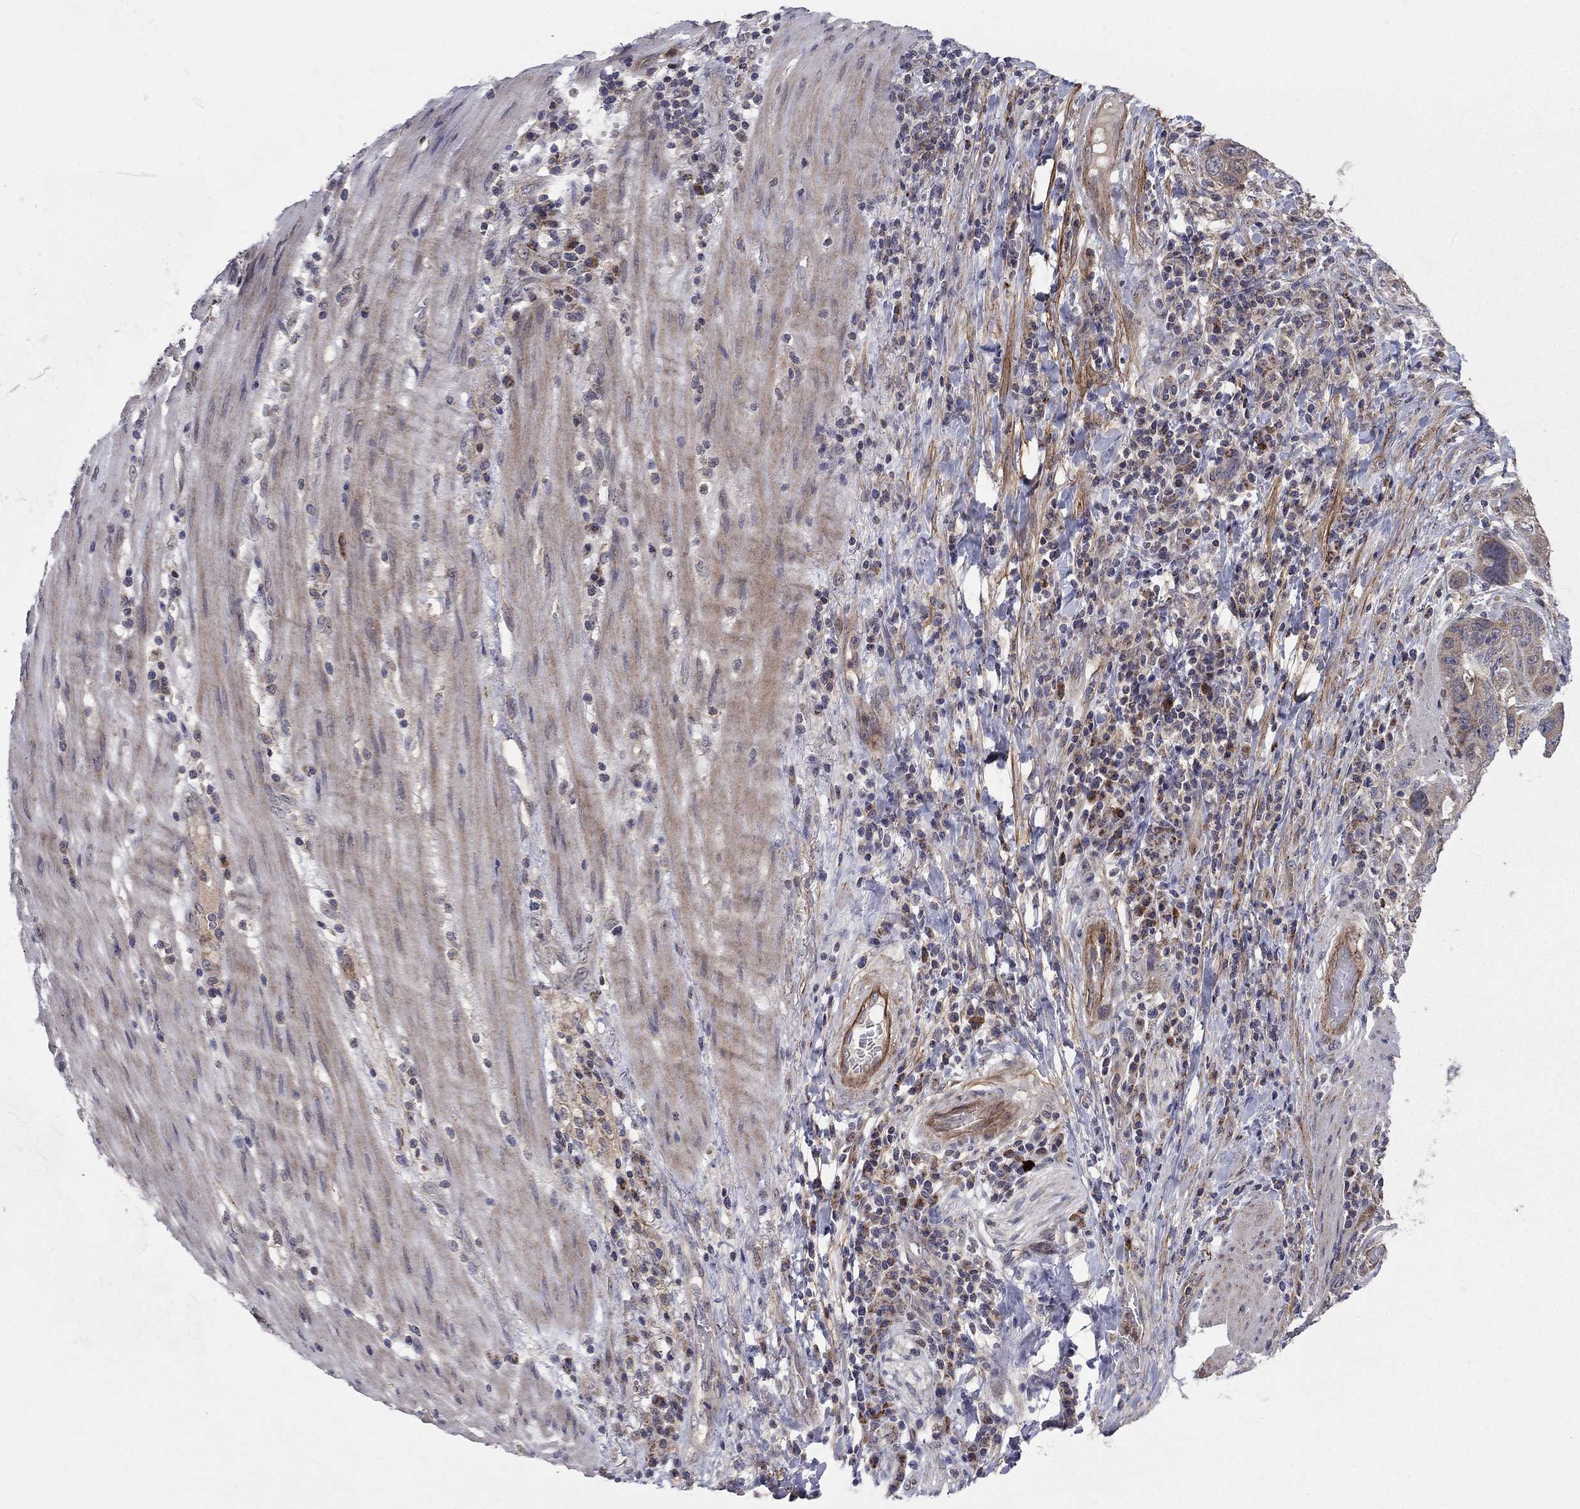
{"staining": {"intensity": "weak", "quantity": "25%-75%", "location": "cytoplasmic/membranous"}, "tissue": "stomach cancer", "cell_type": "Tumor cells", "image_type": "cancer", "snomed": [{"axis": "morphology", "description": "Adenocarcinoma, NOS"}, {"axis": "topography", "description": "Stomach"}], "caption": "Immunohistochemistry image of neoplastic tissue: stomach adenocarcinoma stained using immunohistochemistry (IHC) reveals low levels of weak protein expression localized specifically in the cytoplasmic/membranous of tumor cells, appearing as a cytoplasmic/membranous brown color.", "gene": "DOP1B", "patient": {"sex": "male", "age": 54}}